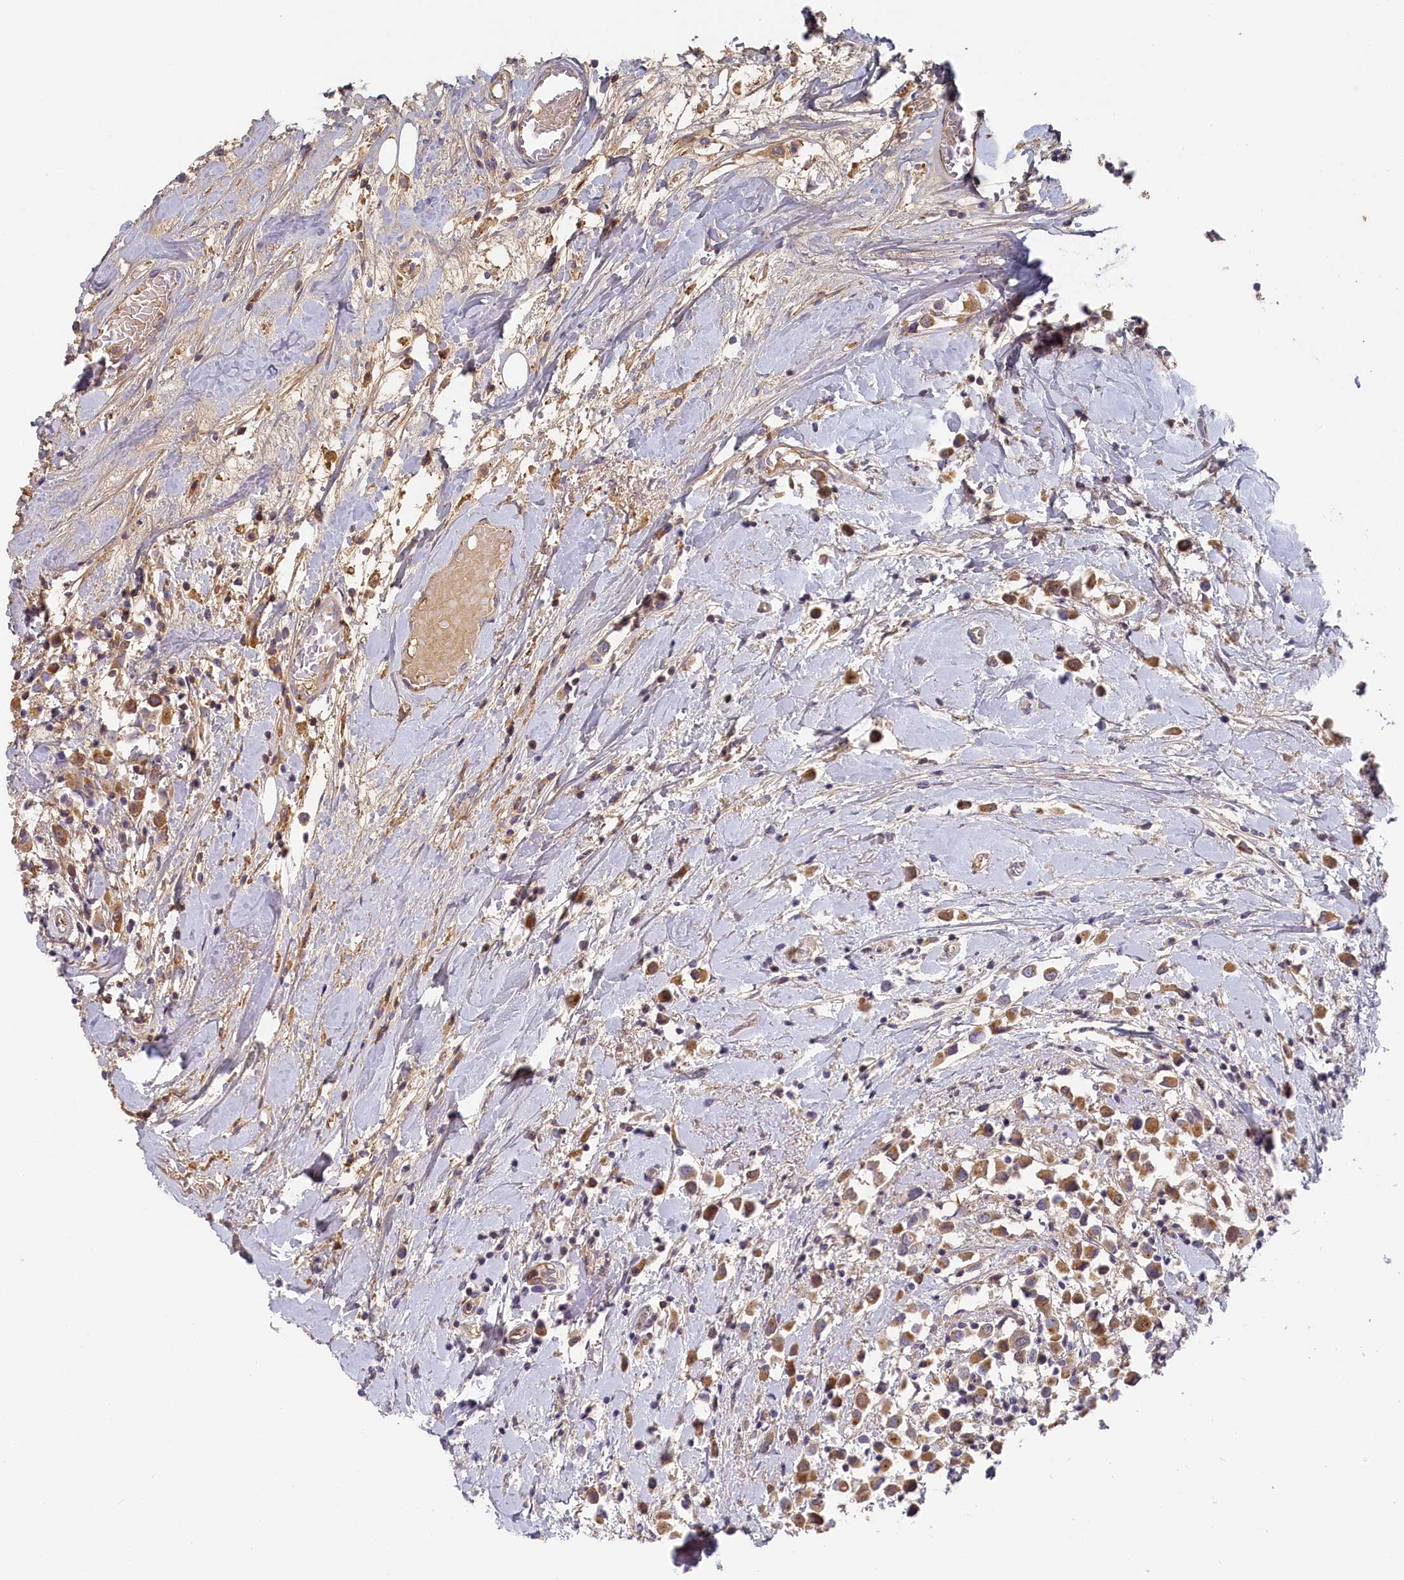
{"staining": {"intensity": "moderate", "quantity": ">75%", "location": "cytoplasmic/membranous"}, "tissue": "breast cancer", "cell_type": "Tumor cells", "image_type": "cancer", "snomed": [{"axis": "morphology", "description": "Duct carcinoma"}, {"axis": "topography", "description": "Breast"}], "caption": "Breast cancer stained with DAB (3,3'-diaminobenzidine) immunohistochemistry (IHC) reveals medium levels of moderate cytoplasmic/membranous staining in approximately >75% of tumor cells. The staining is performed using DAB brown chromogen to label protein expression. The nuclei are counter-stained blue using hematoxylin.", "gene": "STX16", "patient": {"sex": "female", "age": 61}}